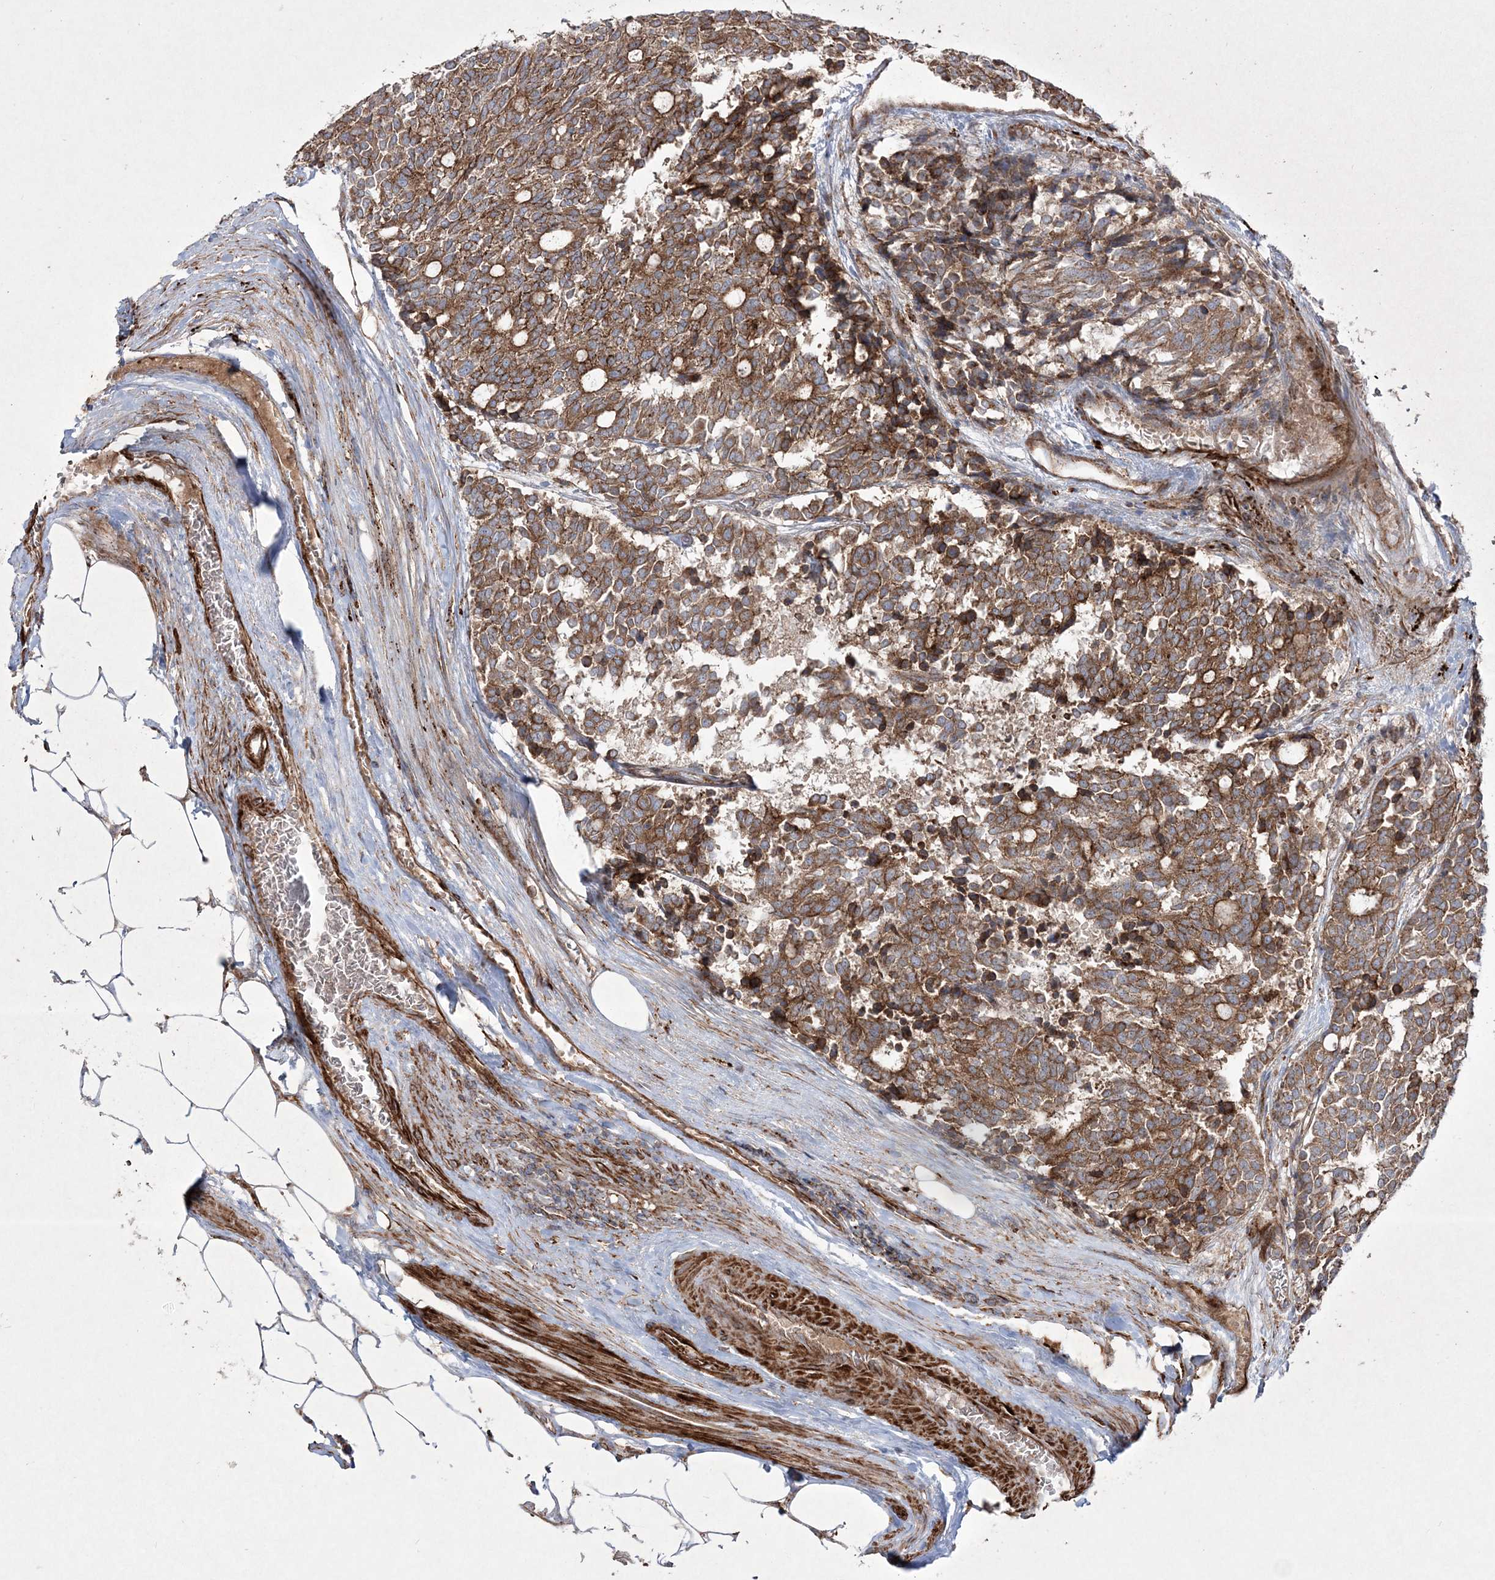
{"staining": {"intensity": "moderate", "quantity": ">75%", "location": "cytoplasmic/membranous"}, "tissue": "carcinoid", "cell_type": "Tumor cells", "image_type": "cancer", "snomed": [{"axis": "morphology", "description": "Carcinoid, malignant, NOS"}, {"axis": "topography", "description": "Pancreas"}], "caption": "This photomicrograph displays carcinoid stained with IHC to label a protein in brown. The cytoplasmic/membranous of tumor cells show moderate positivity for the protein. Nuclei are counter-stained blue.", "gene": "RICTOR", "patient": {"sex": "female", "age": 54}}